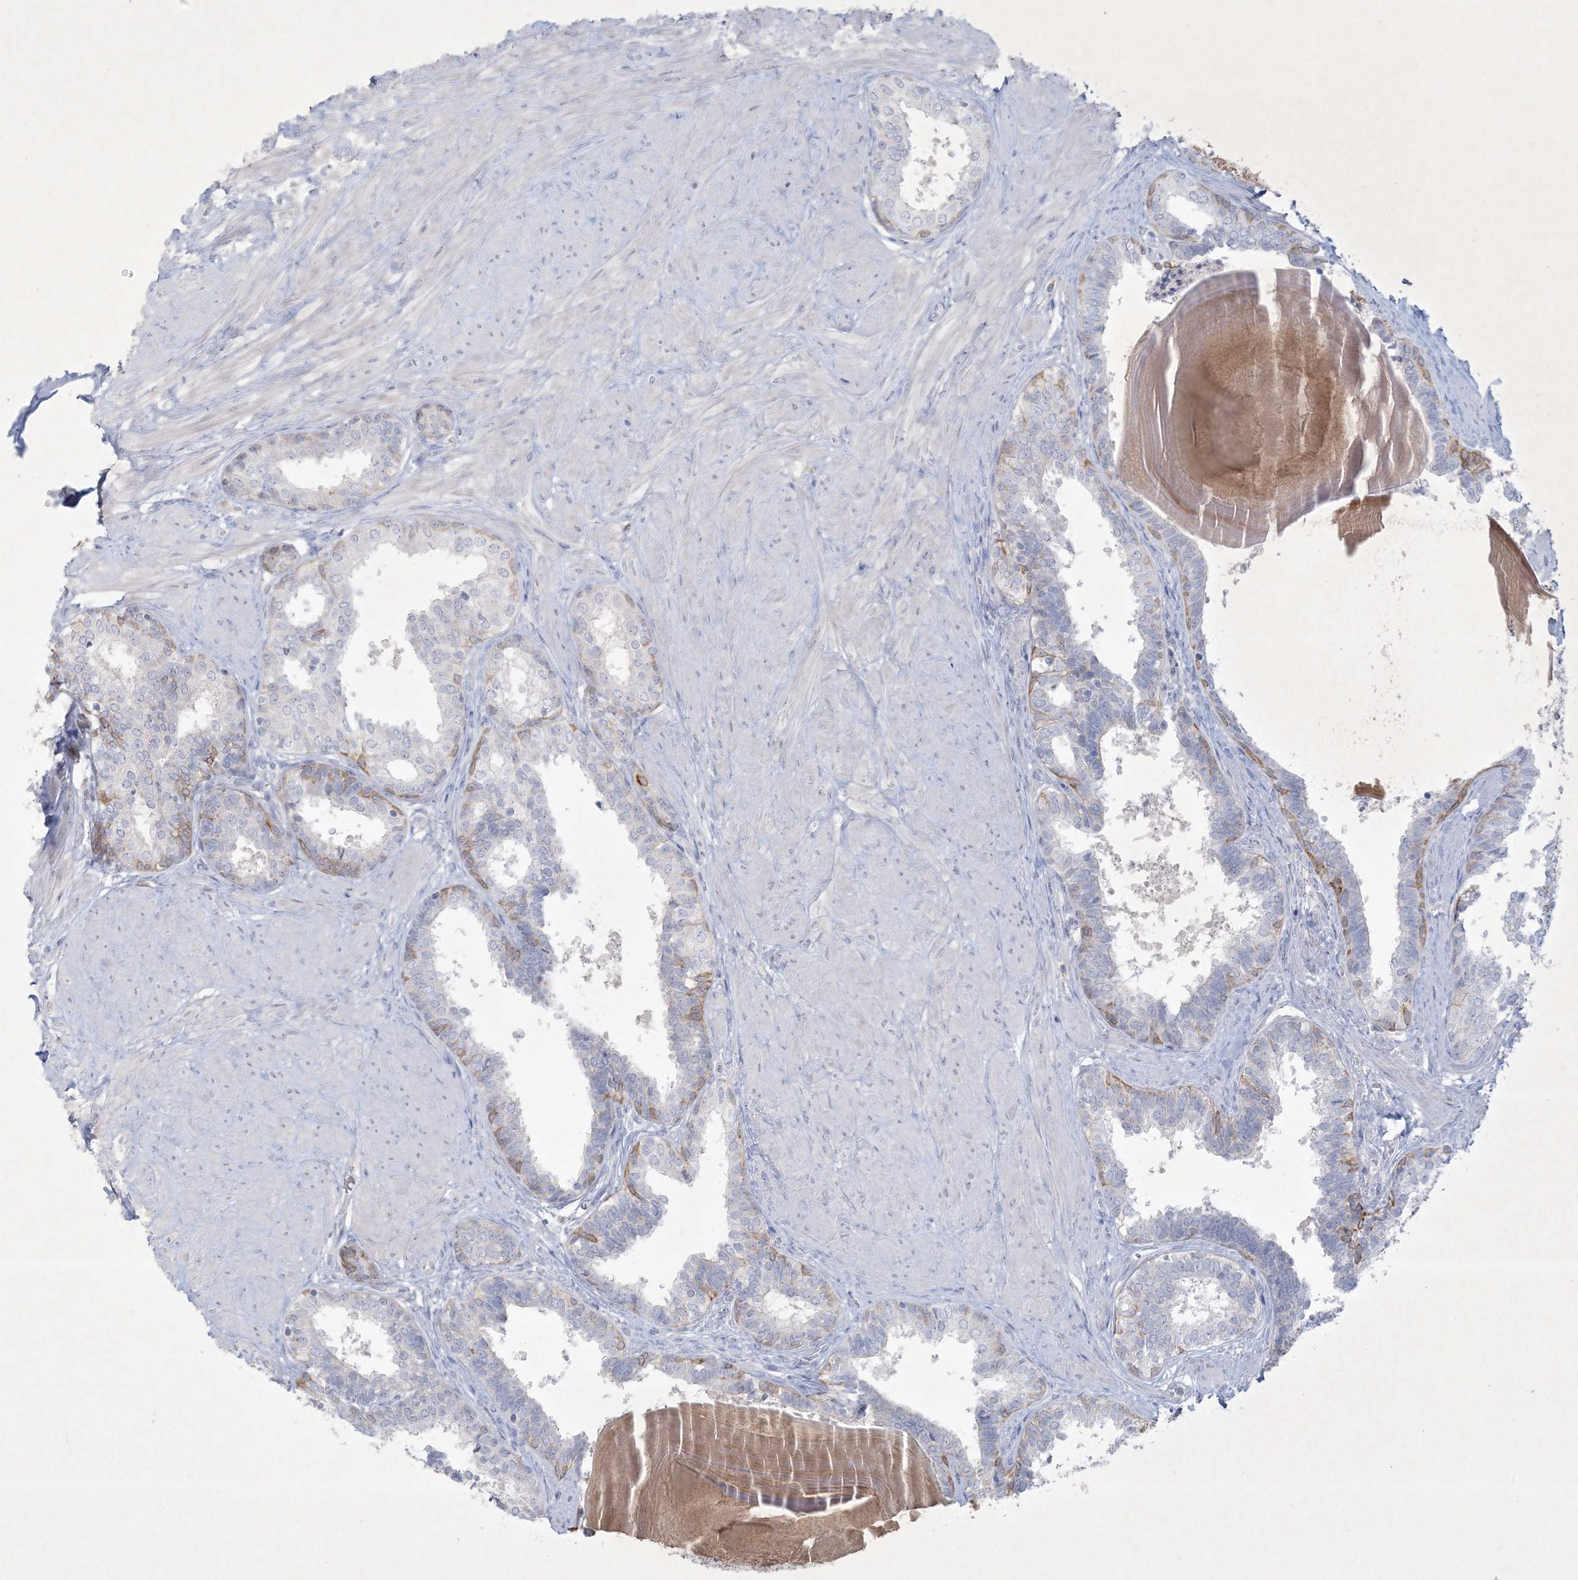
{"staining": {"intensity": "moderate", "quantity": "<25%", "location": "cytoplasmic/membranous"}, "tissue": "prostate", "cell_type": "Glandular cells", "image_type": "normal", "snomed": [{"axis": "morphology", "description": "Normal tissue, NOS"}, {"axis": "topography", "description": "Prostate"}], "caption": "Moderate cytoplasmic/membranous protein positivity is identified in approximately <25% of glandular cells in prostate.", "gene": "CCDC24", "patient": {"sex": "male", "age": 48}}